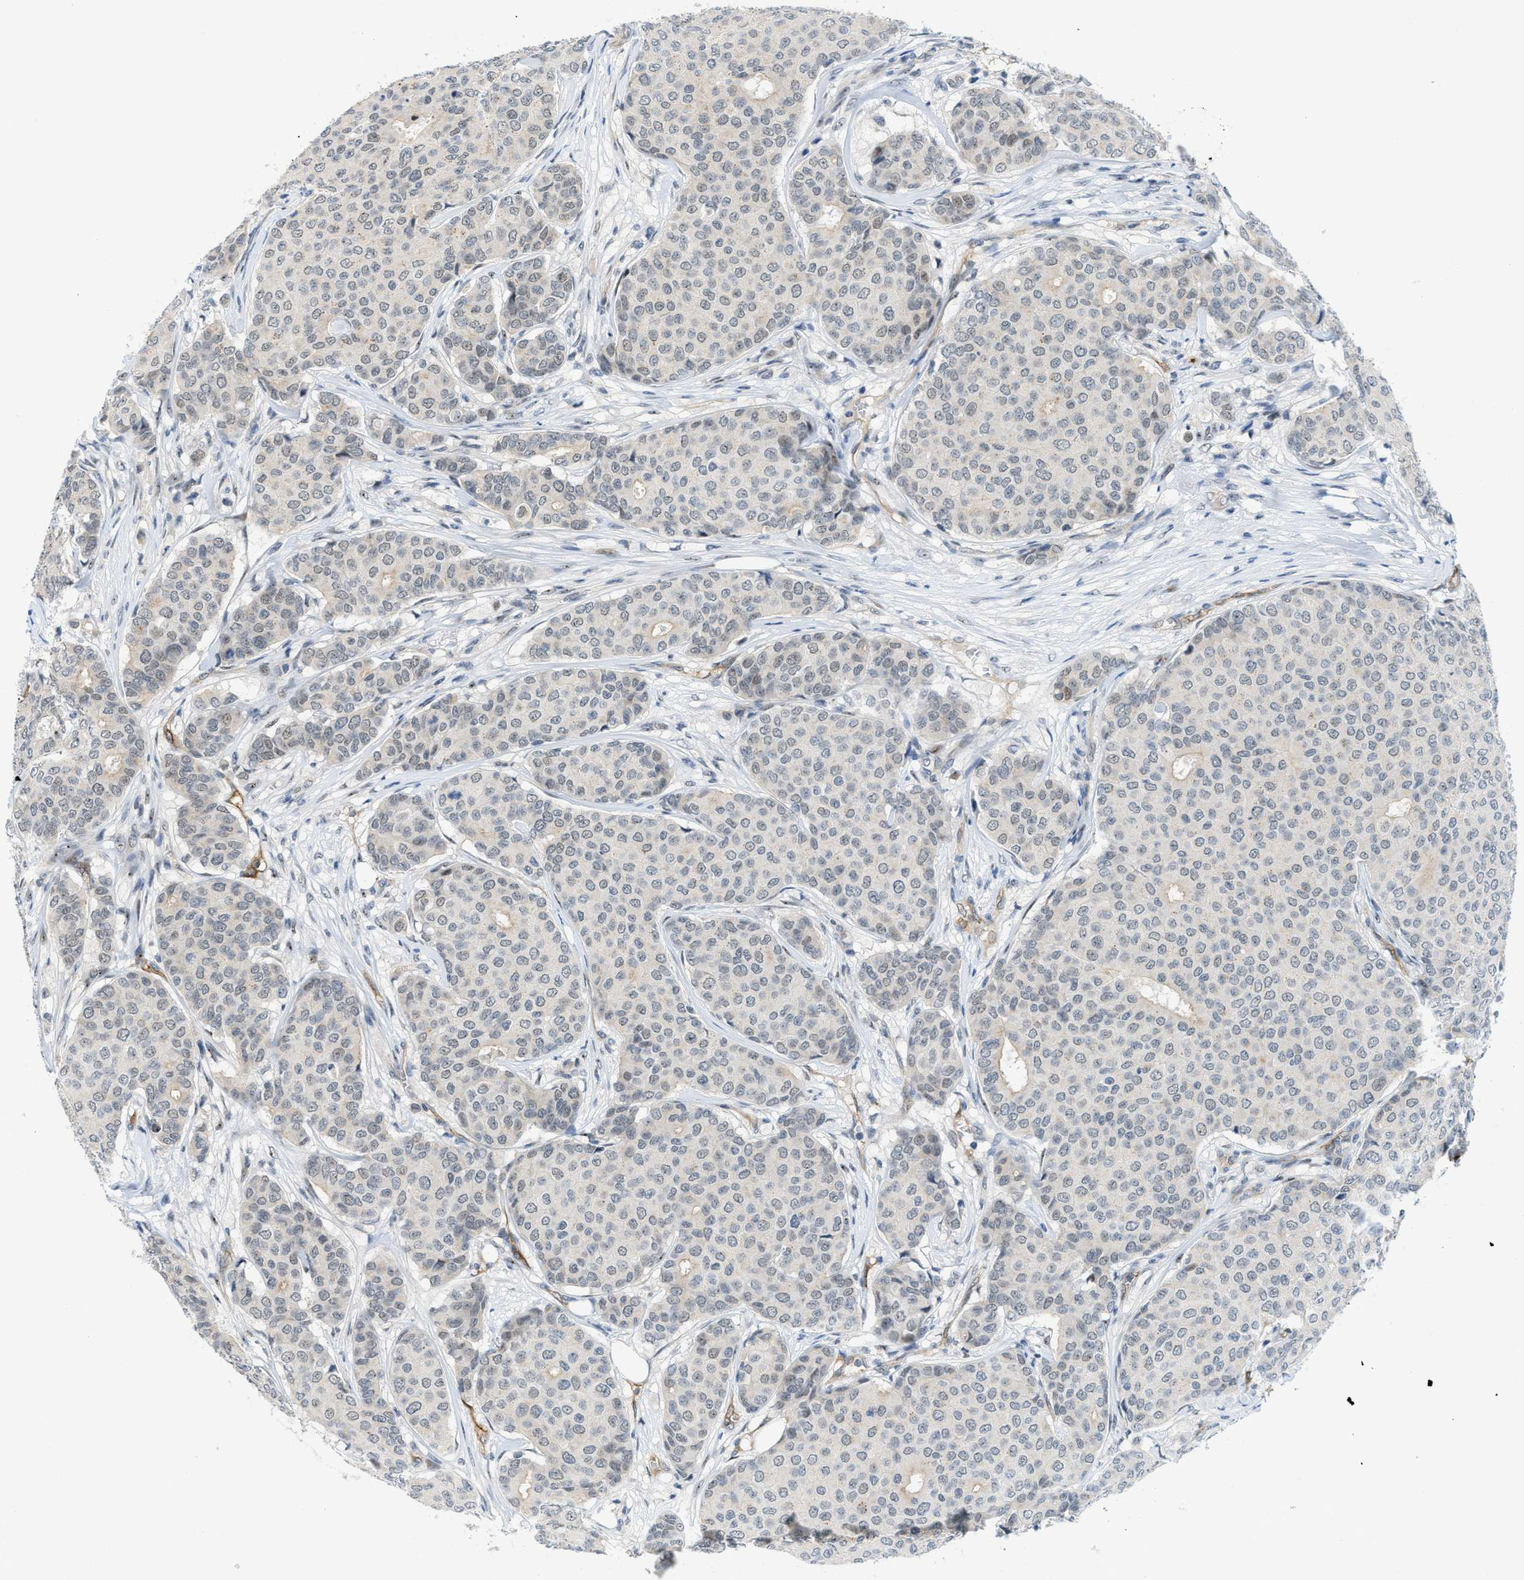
{"staining": {"intensity": "negative", "quantity": "none", "location": "none"}, "tissue": "breast cancer", "cell_type": "Tumor cells", "image_type": "cancer", "snomed": [{"axis": "morphology", "description": "Duct carcinoma"}, {"axis": "topography", "description": "Breast"}], "caption": "Immunohistochemistry histopathology image of breast cancer stained for a protein (brown), which shows no staining in tumor cells. (Stains: DAB (3,3'-diaminobenzidine) immunohistochemistry with hematoxylin counter stain, Microscopy: brightfield microscopy at high magnification).", "gene": "SLCO2A1", "patient": {"sex": "female", "age": 75}}